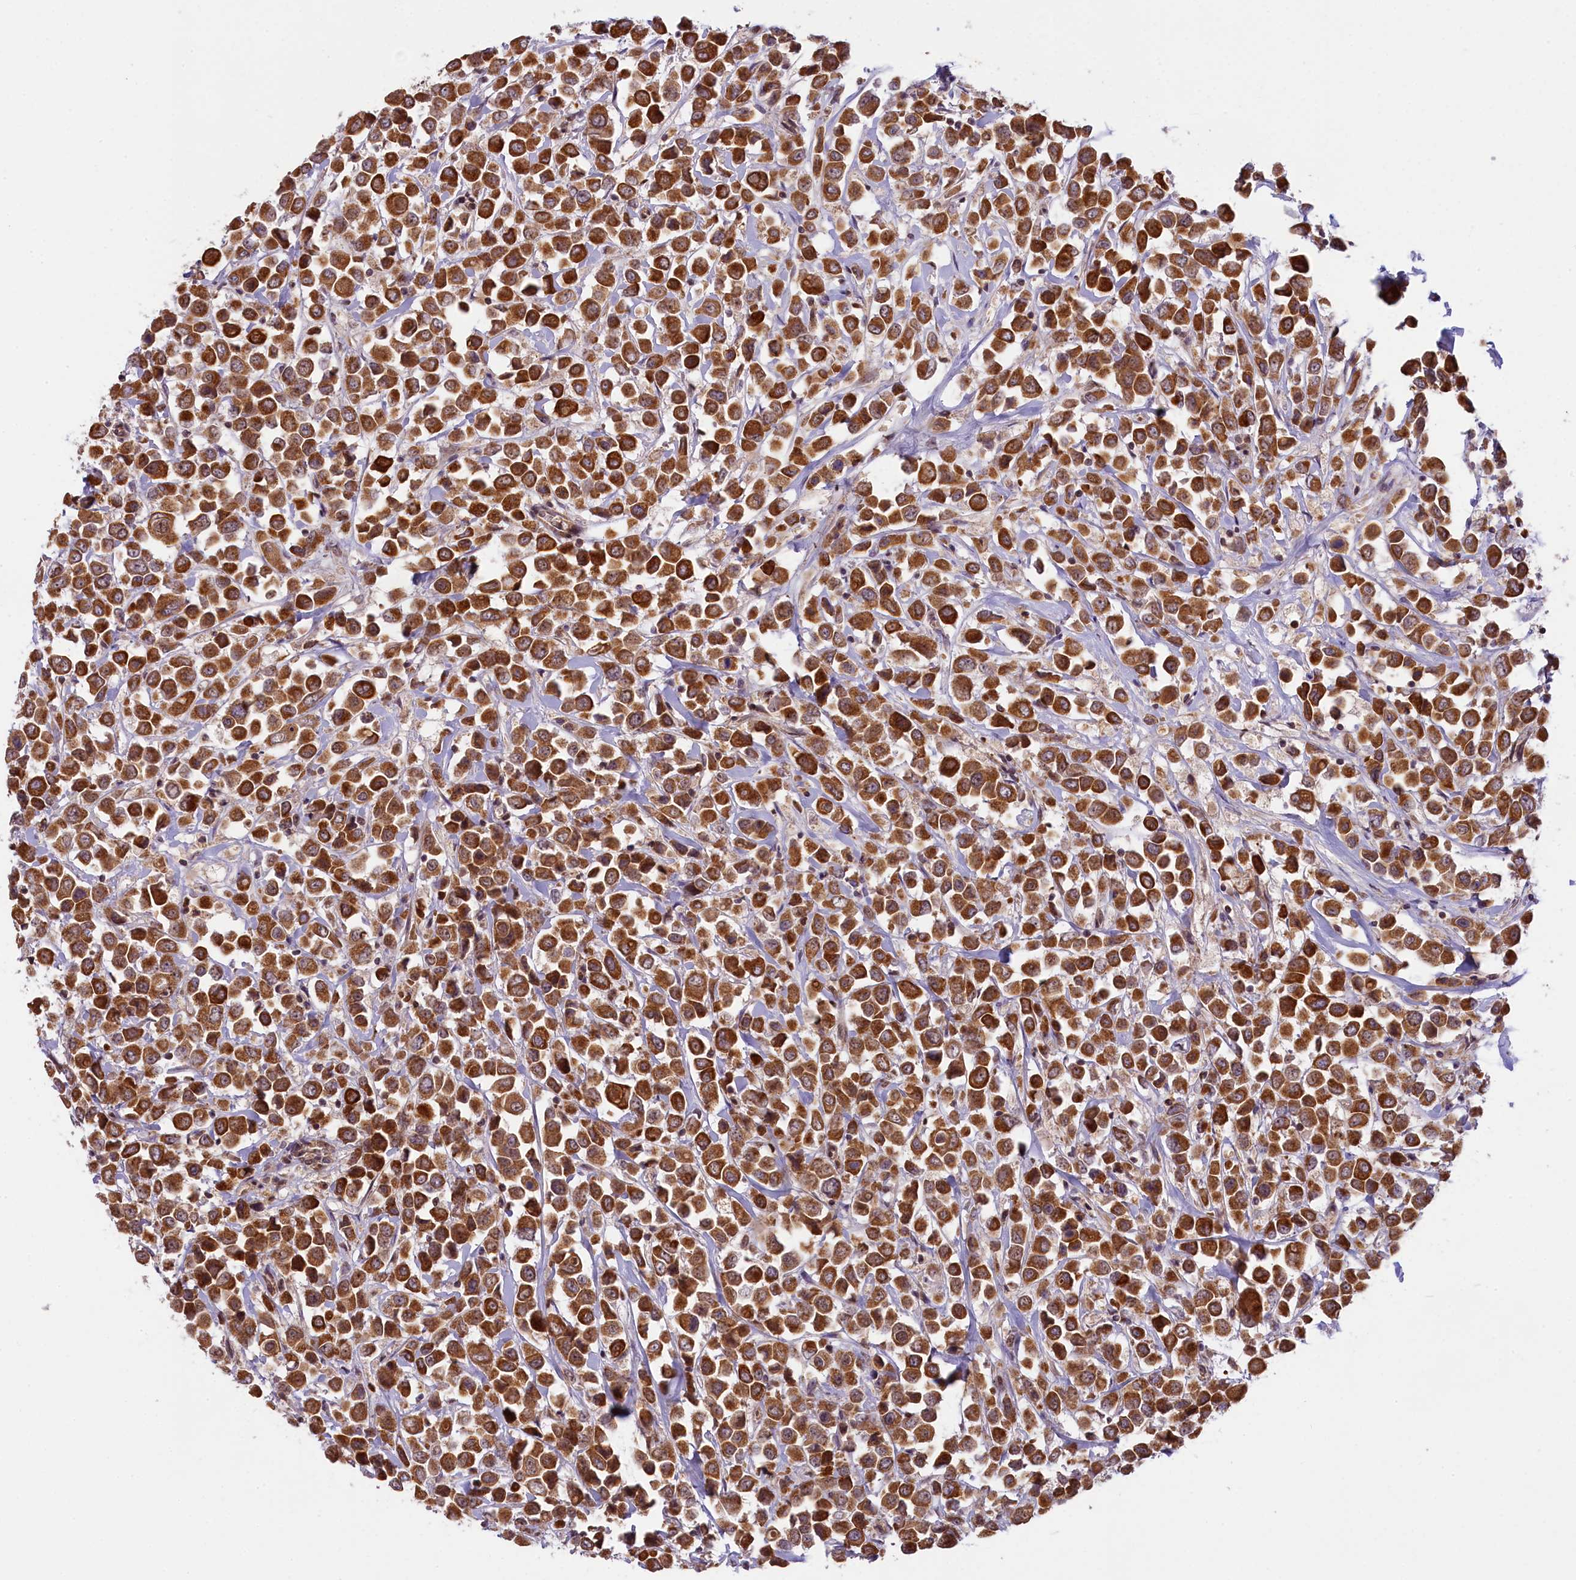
{"staining": {"intensity": "strong", "quantity": ">75%", "location": "cytoplasmic/membranous"}, "tissue": "breast cancer", "cell_type": "Tumor cells", "image_type": "cancer", "snomed": [{"axis": "morphology", "description": "Duct carcinoma"}, {"axis": "topography", "description": "Breast"}], "caption": "Protein expression analysis of intraductal carcinoma (breast) displays strong cytoplasmic/membranous staining in about >75% of tumor cells.", "gene": "CARD8", "patient": {"sex": "female", "age": 61}}